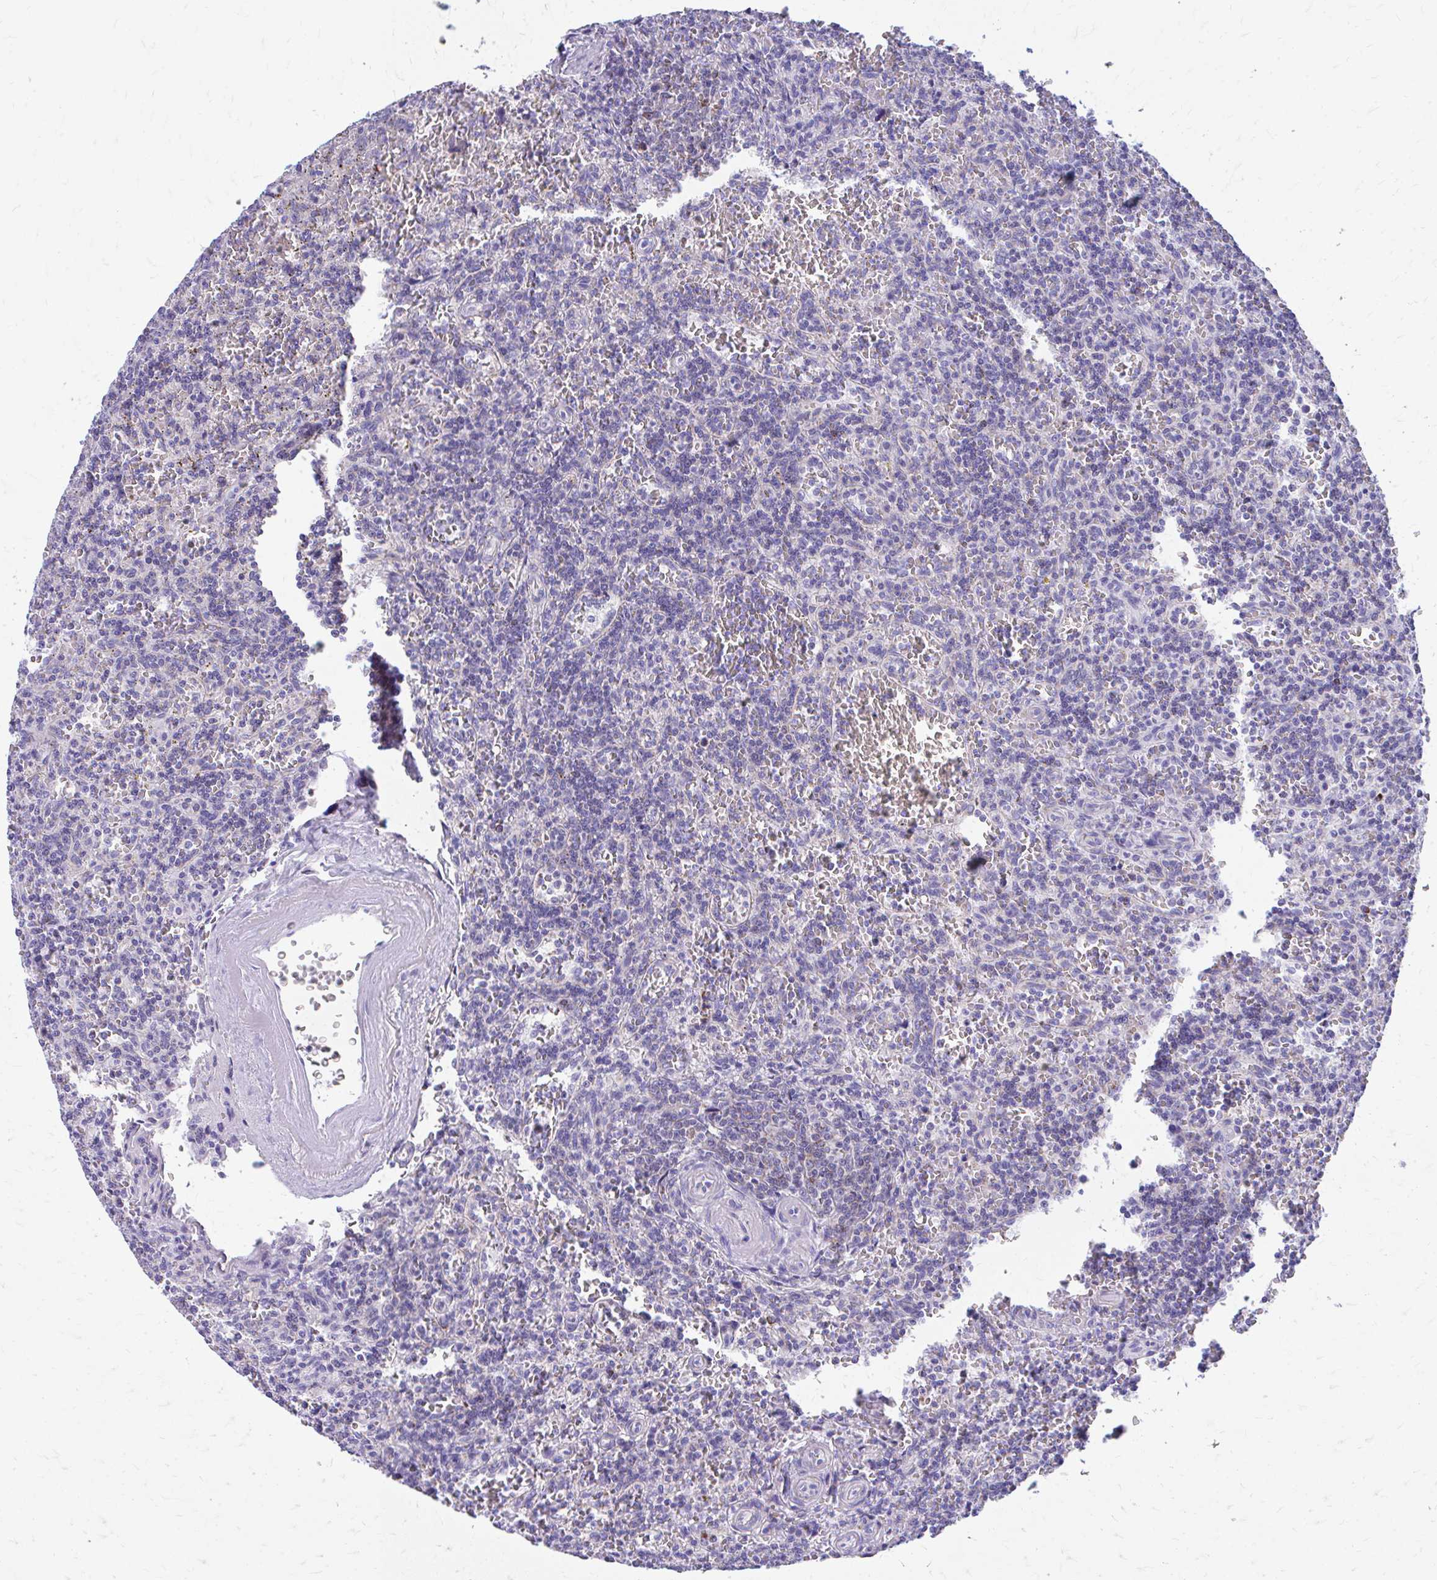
{"staining": {"intensity": "negative", "quantity": "none", "location": "none"}, "tissue": "lymphoma", "cell_type": "Tumor cells", "image_type": "cancer", "snomed": [{"axis": "morphology", "description": "Malignant lymphoma, non-Hodgkin's type, Low grade"}, {"axis": "topography", "description": "Spleen"}], "caption": "A histopathology image of lymphoma stained for a protein reveals no brown staining in tumor cells. Brightfield microscopy of immunohistochemistry (IHC) stained with DAB (brown) and hematoxylin (blue), captured at high magnification.", "gene": "MRPL19", "patient": {"sex": "male", "age": 73}}